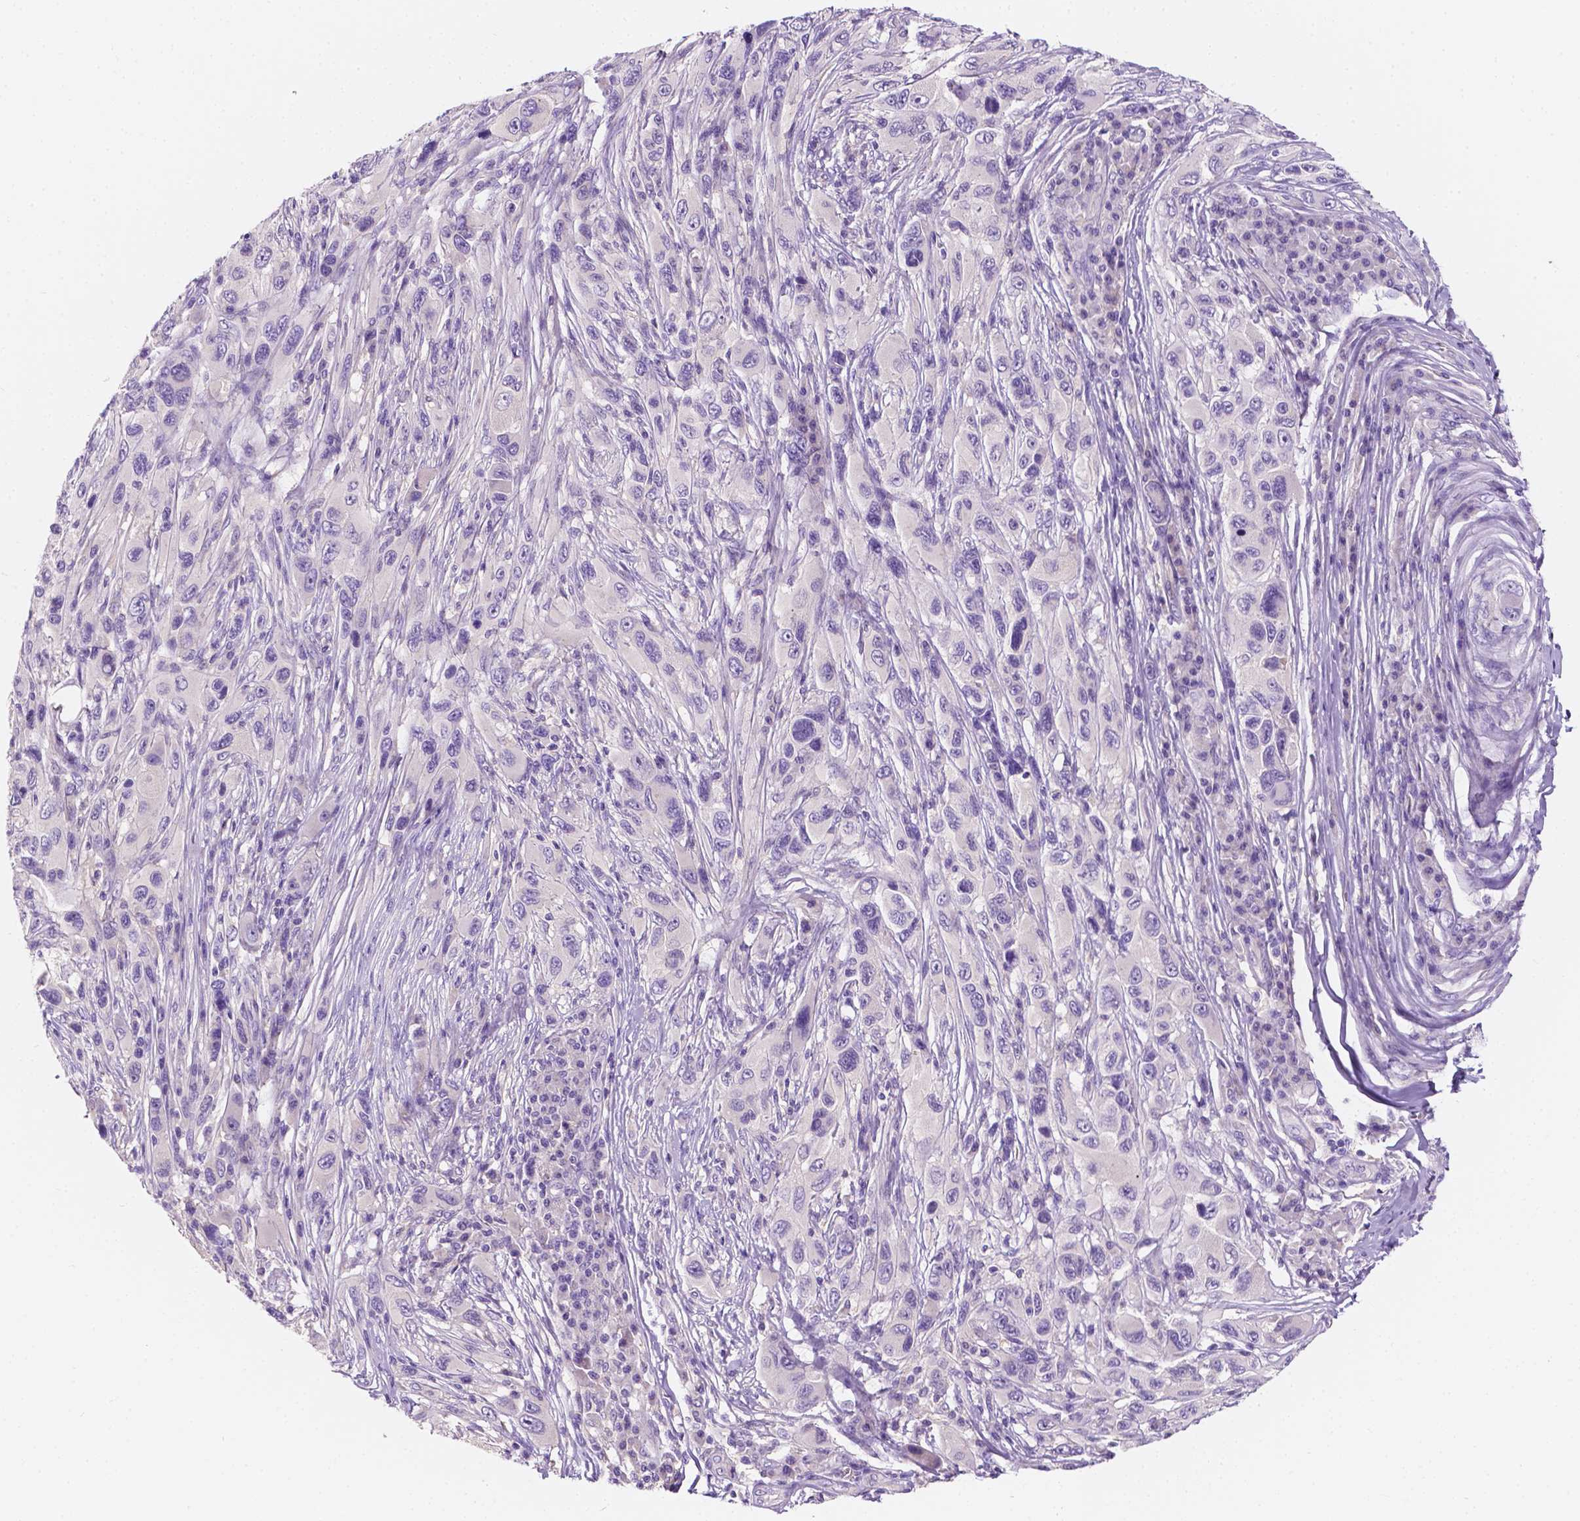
{"staining": {"intensity": "negative", "quantity": "none", "location": "none"}, "tissue": "melanoma", "cell_type": "Tumor cells", "image_type": "cancer", "snomed": [{"axis": "morphology", "description": "Malignant melanoma, NOS"}, {"axis": "topography", "description": "Skin"}], "caption": "Immunohistochemical staining of malignant melanoma shows no significant expression in tumor cells.", "gene": "SIRT2", "patient": {"sex": "male", "age": 53}}